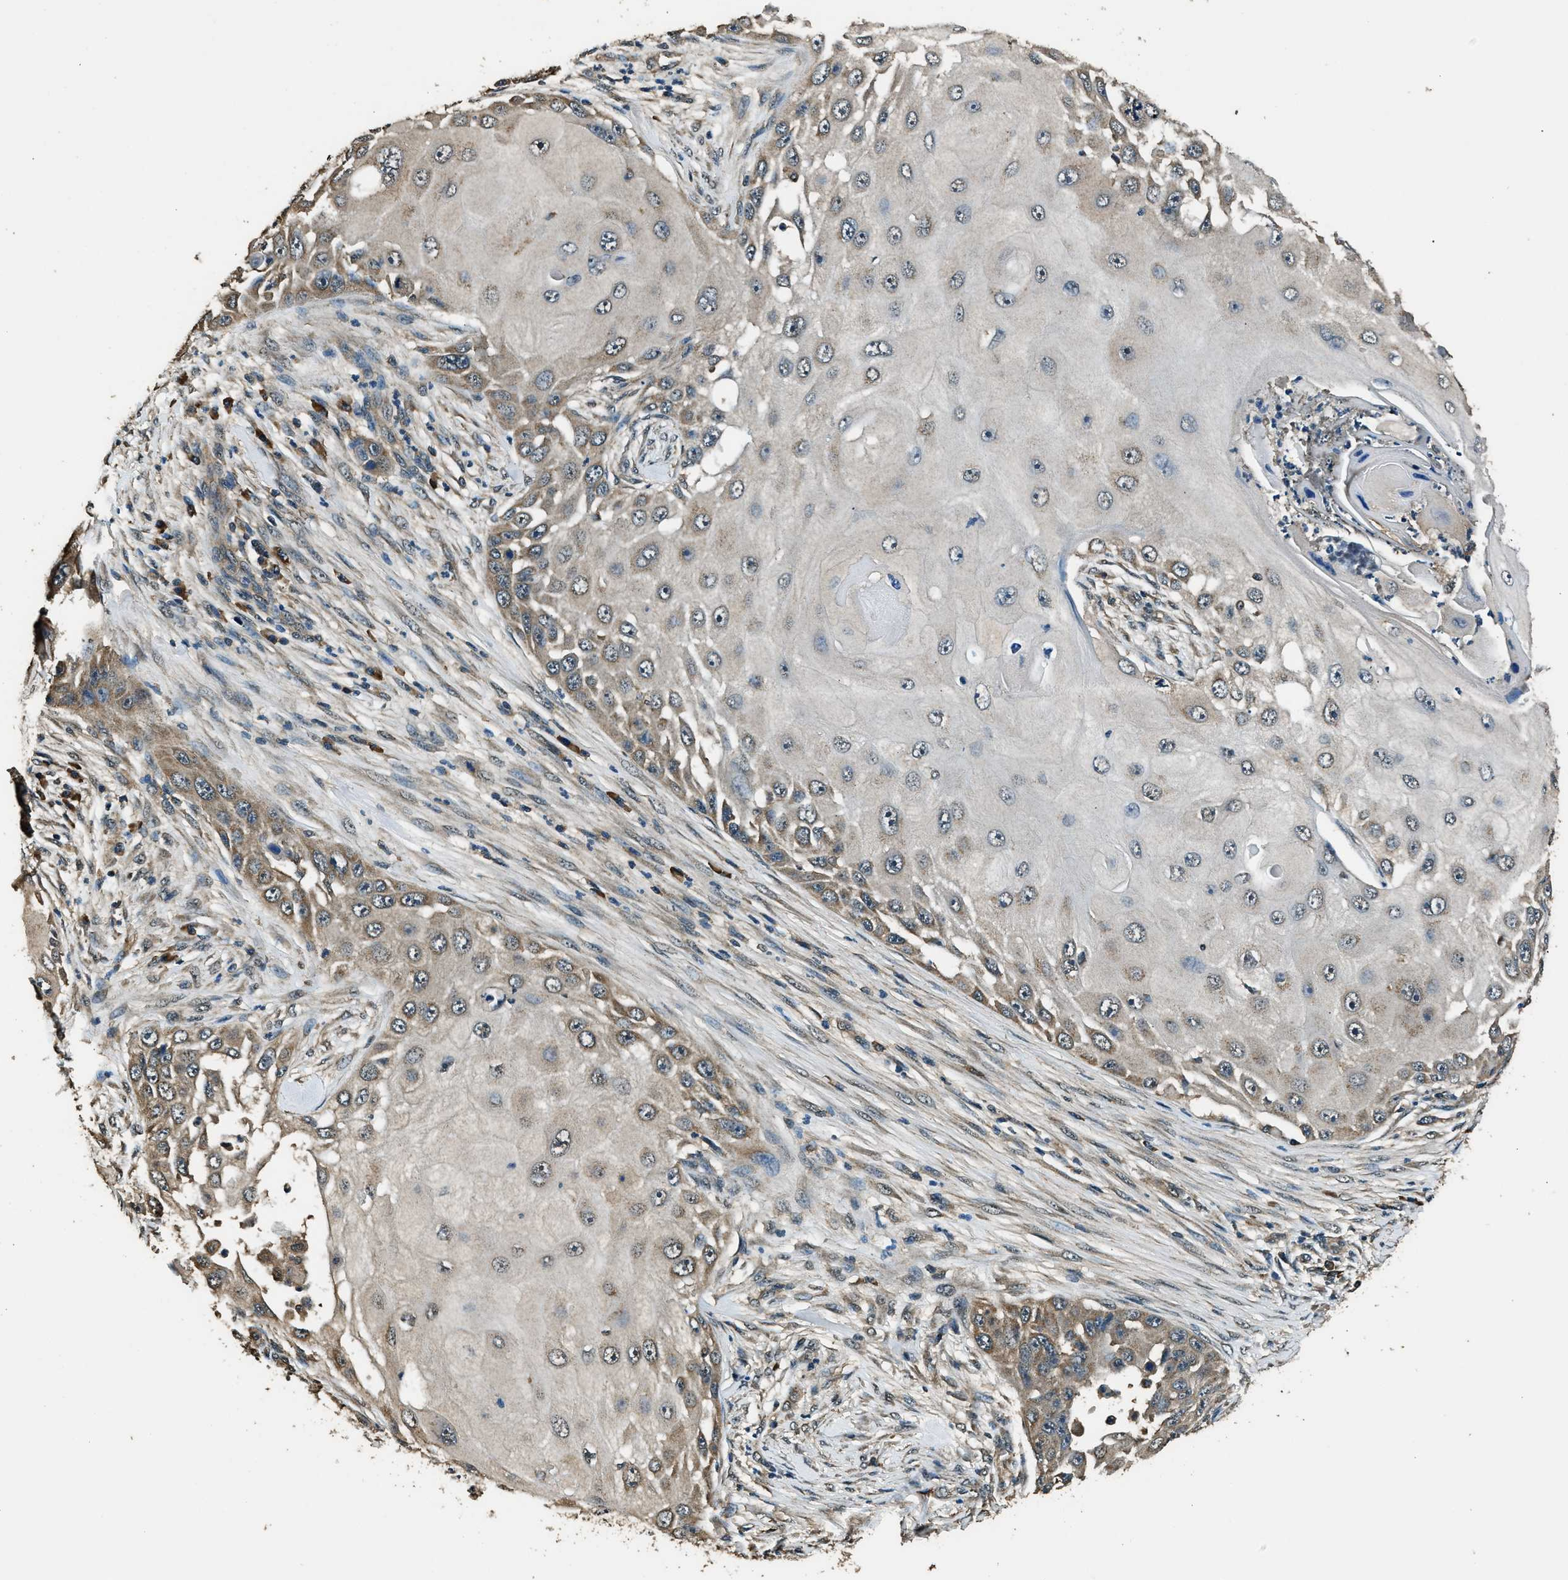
{"staining": {"intensity": "weak", "quantity": "<25%", "location": "cytoplasmic/membranous"}, "tissue": "skin cancer", "cell_type": "Tumor cells", "image_type": "cancer", "snomed": [{"axis": "morphology", "description": "Squamous cell carcinoma, NOS"}, {"axis": "topography", "description": "Skin"}], "caption": "A high-resolution image shows immunohistochemistry (IHC) staining of squamous cell carcinoma (skin), which reveals no significant expression in tumor cells.", "gene": "SALL3", "patient": {"sex": "female", "age": 44}}